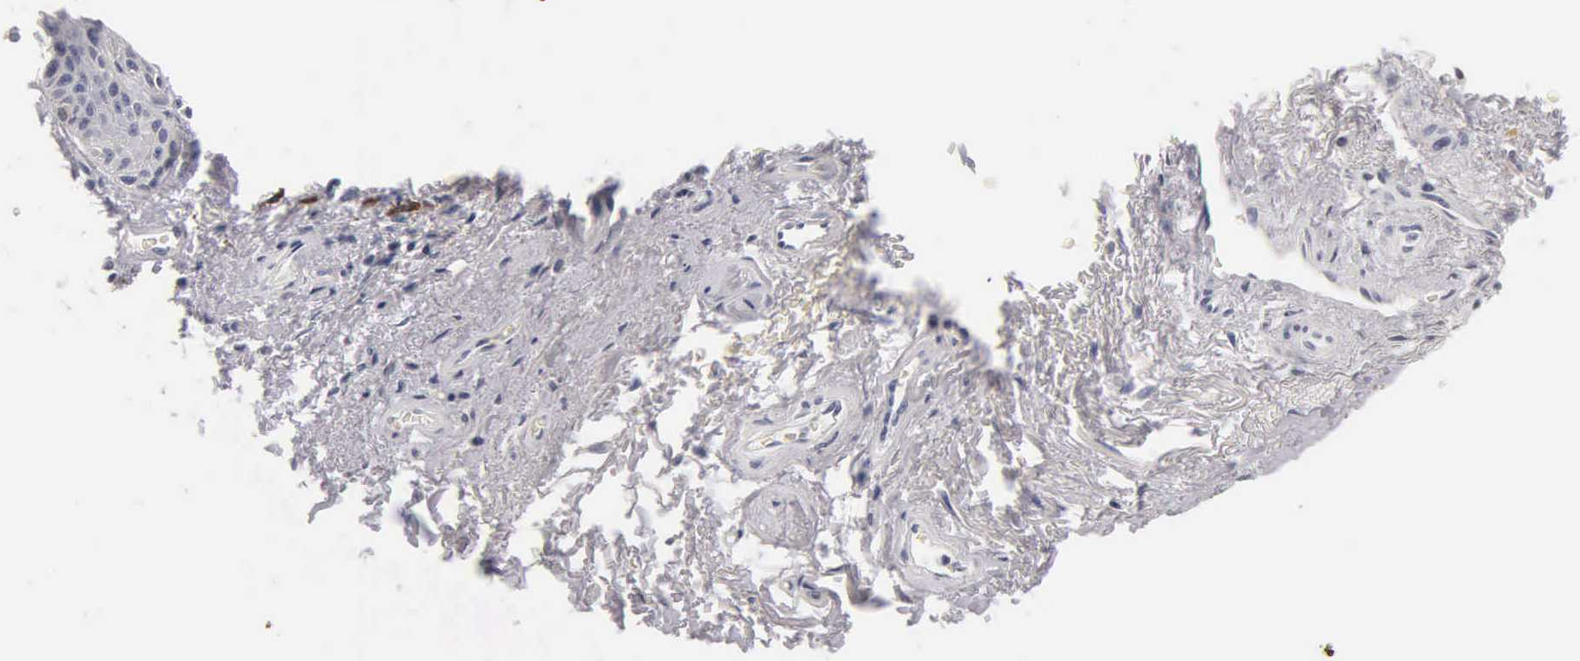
{"staining": {"intensity": "negative", "quantity": "none", "location": "none"}, "tissue": "skin", "cell_type": "Epidermal cells", "image_type": "normal", "snomed": [{"axis": "morphology", "description": "Normal tissue, NOS"}, {"axis": "topography", "description": "Anal"}, {"axis": "topography", "description": "Peripheral nerve tissue"}], "caption": "Photomicrograph shows no protein expression in epidermal cells of normal skin.", "gene": "SST", "patient": {"sex": "female", "age": 46}}